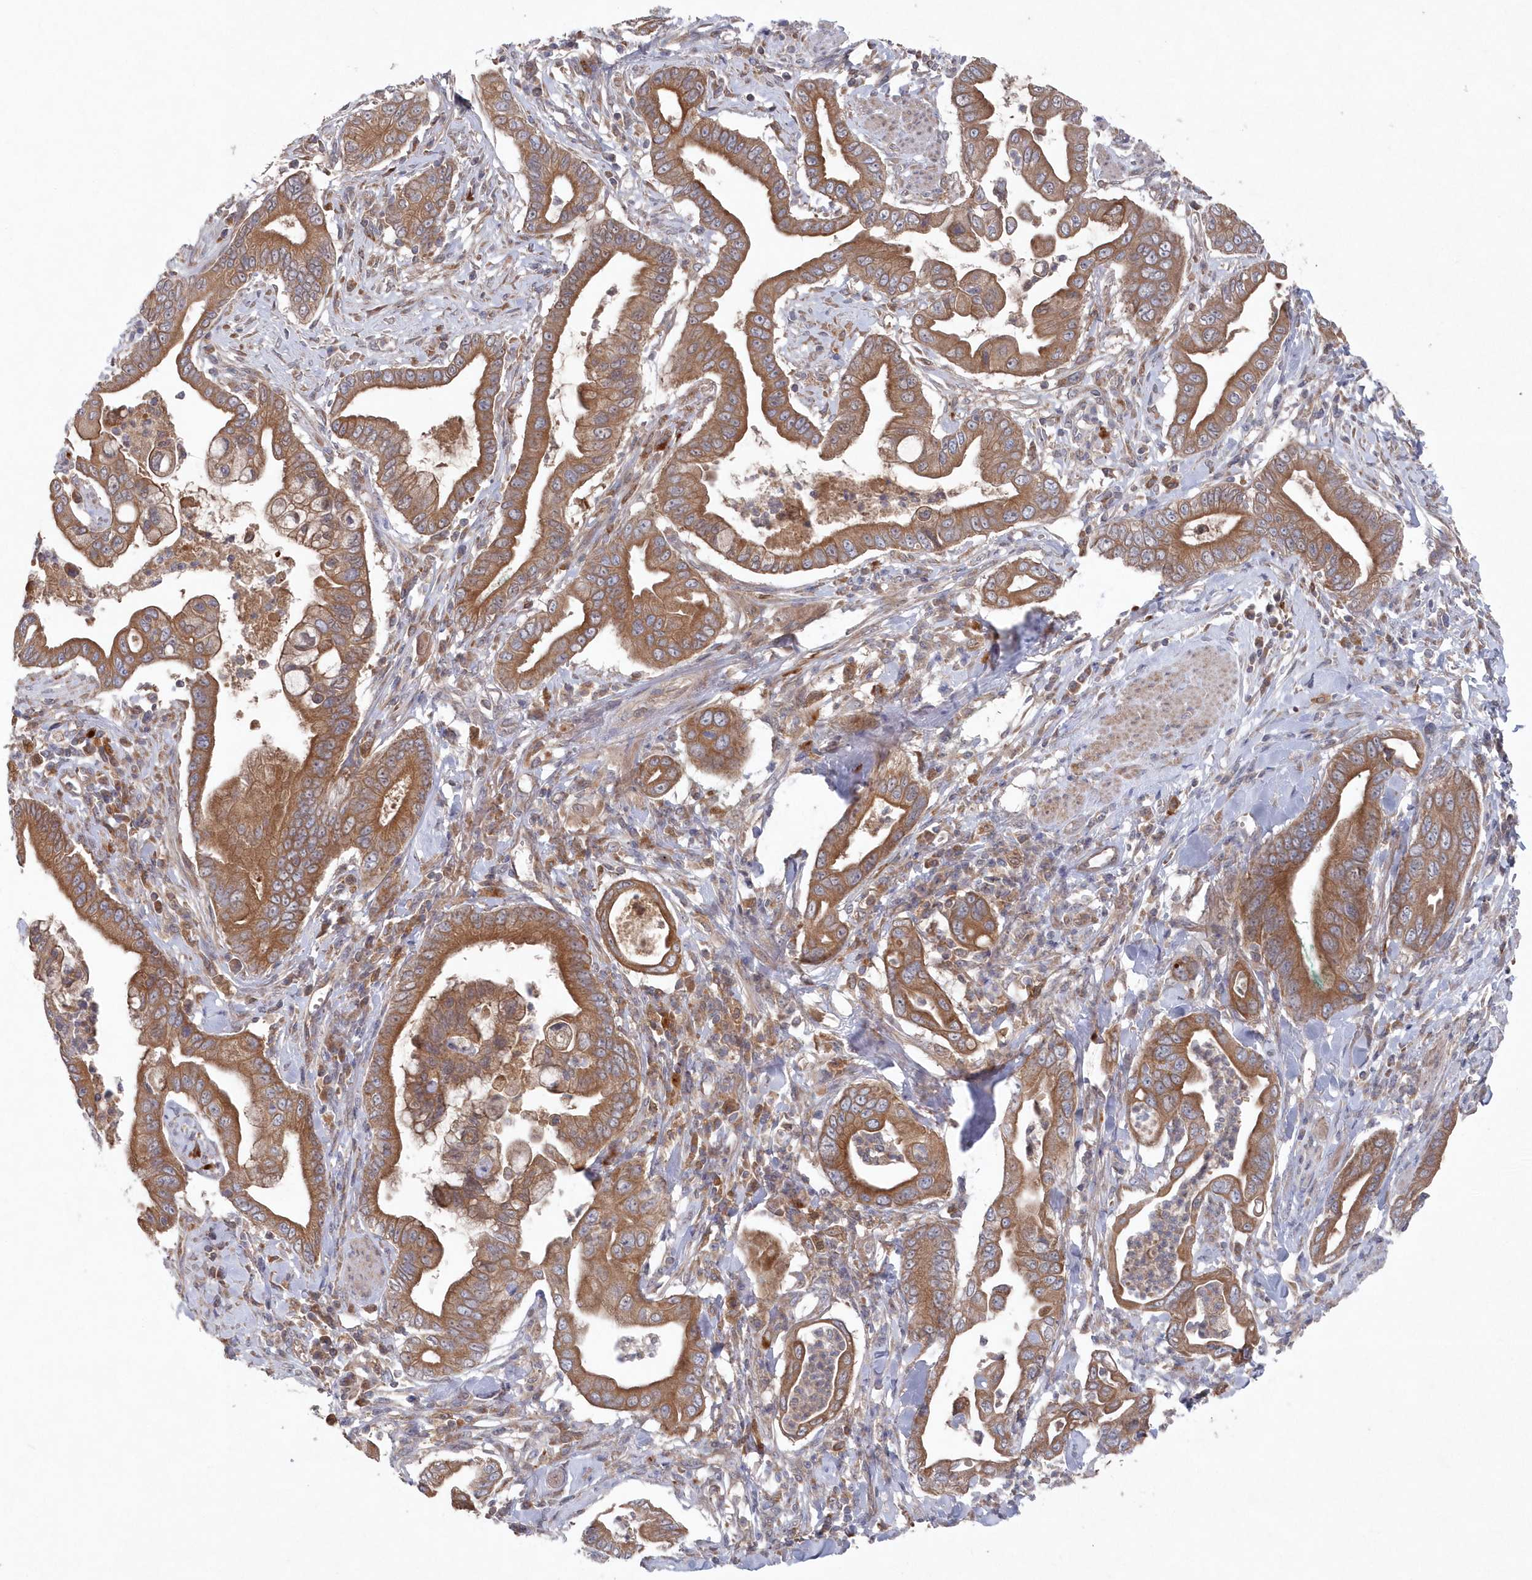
{"staining": {"intensity": "moderate", "quantity": ">75%", "location": "cytoplasmic/membranous"}, "tissue": "pancreatic cancer", "cell_type": "Tumor cells", "image_type": "cancer", "snomed": [{"axis": "morphology", "description": "Adenocarcinoma, NOS"}, {"axis": "topography", "description": "Pancreas"}], "caption": "Immunohistochemistry (IHC) histopathology image of neoplastic tissue: pancreatic adenocarcinoma stained using immunohistochemistry demonstrates medium levels of moderate protein expression localized specifically in the cytoplasmic/membranous of tumor cells, appearing as a cytoplasmic/membranous brown color.", "gene": "ASNSD1", "patient": {"sex": "male", "age": 78}}